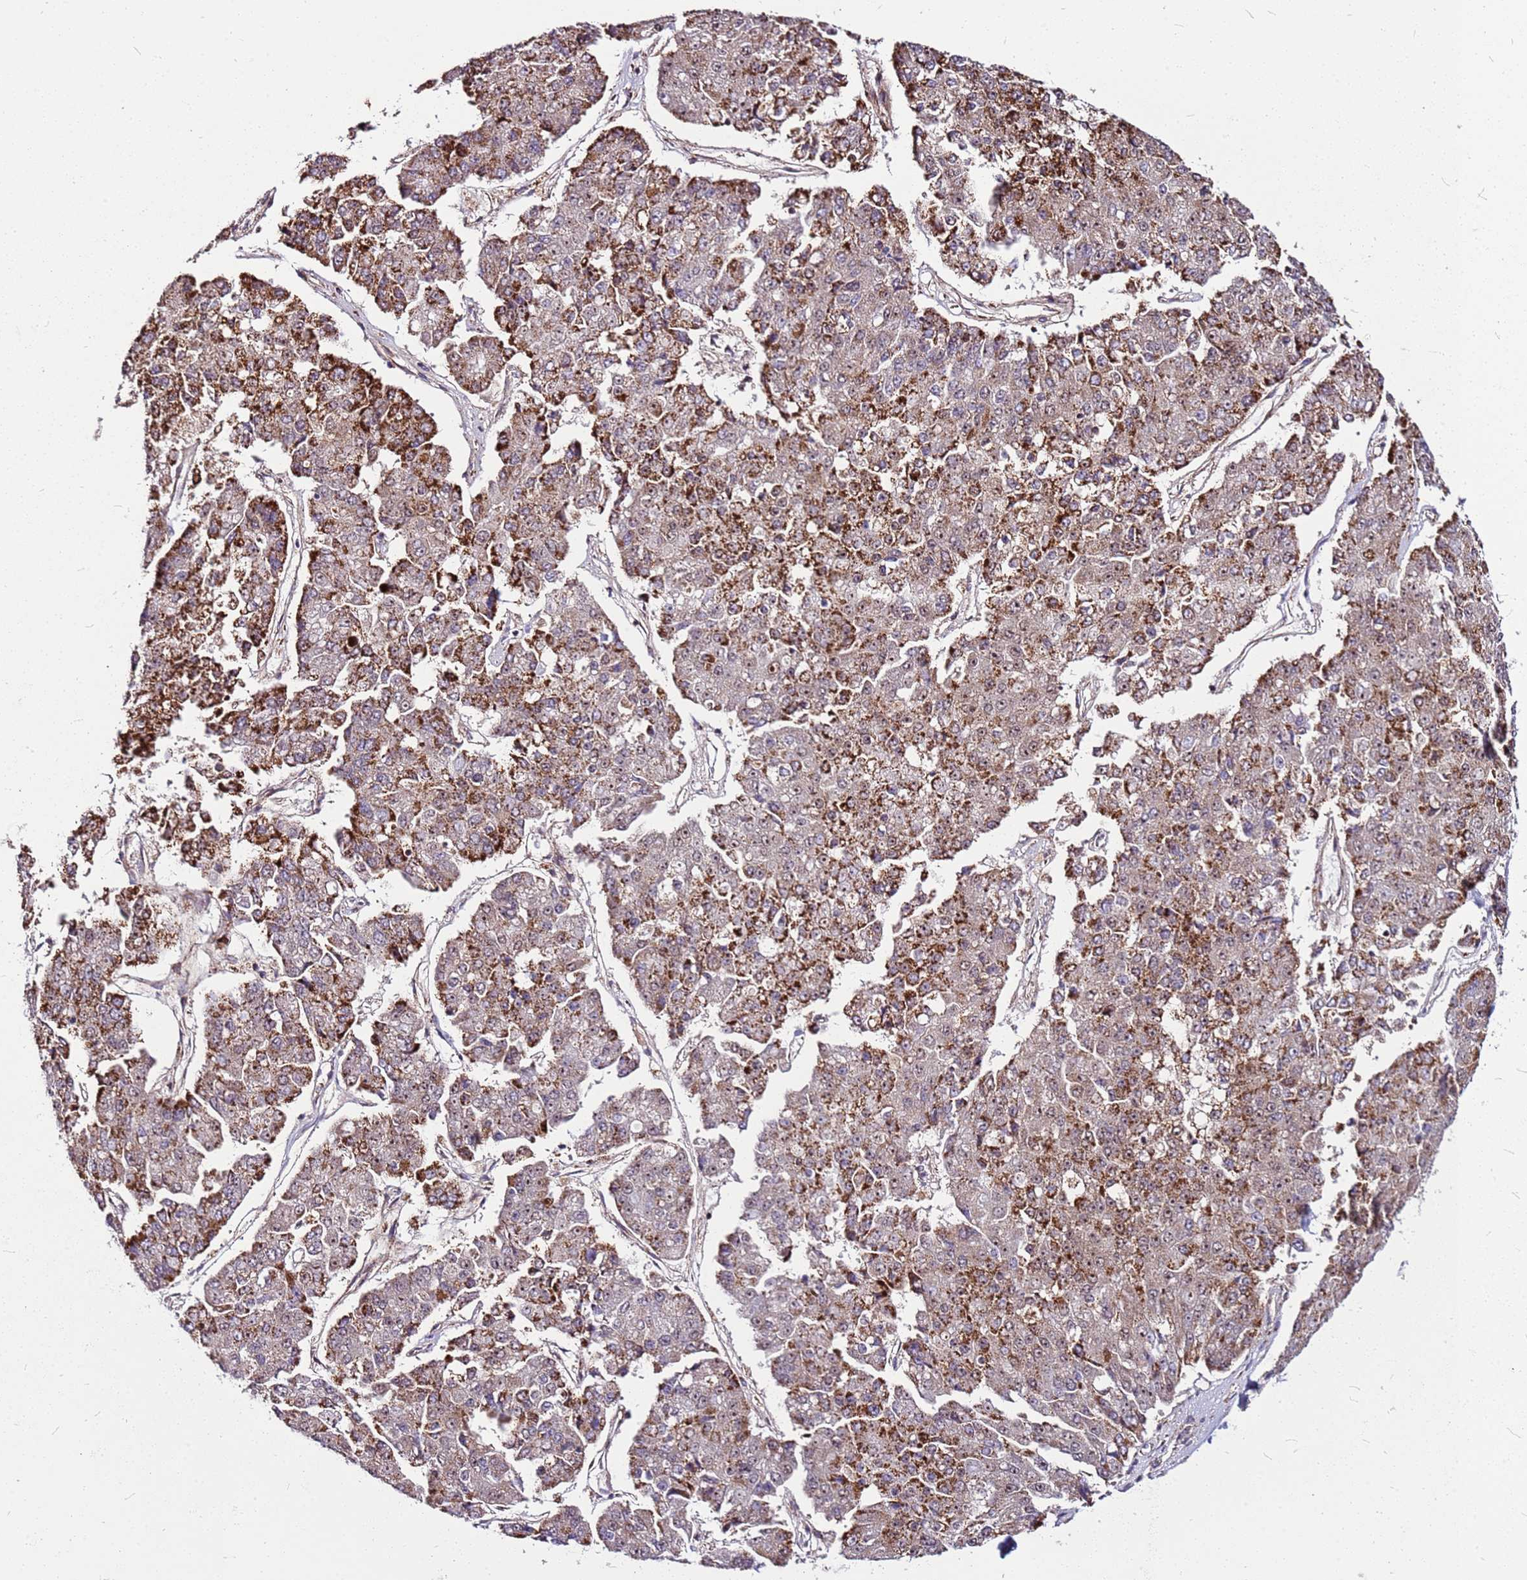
{"staining": {"intensity": "moderate", "quantity": ">75%", "location": "cytoplasmic/membranous"}, "tissue": "pancreatic cancer", "cell_type": "Tumor cells", "image_type": "cancer", "snomed": [{"axis": "morphology", "description": "Adenocarcinoma, NOS"}, {"axis": "topography", "description": "Pancreas"}], "caption": "Tumor cells exhibit medium levels of moderate cytoplasmic/membranous expression in approximately >75% of cells in pancreatic cancer (adenocarcinoma).", "gene": "OR51T1", "patient": {"sex": "male", "age": 50}}